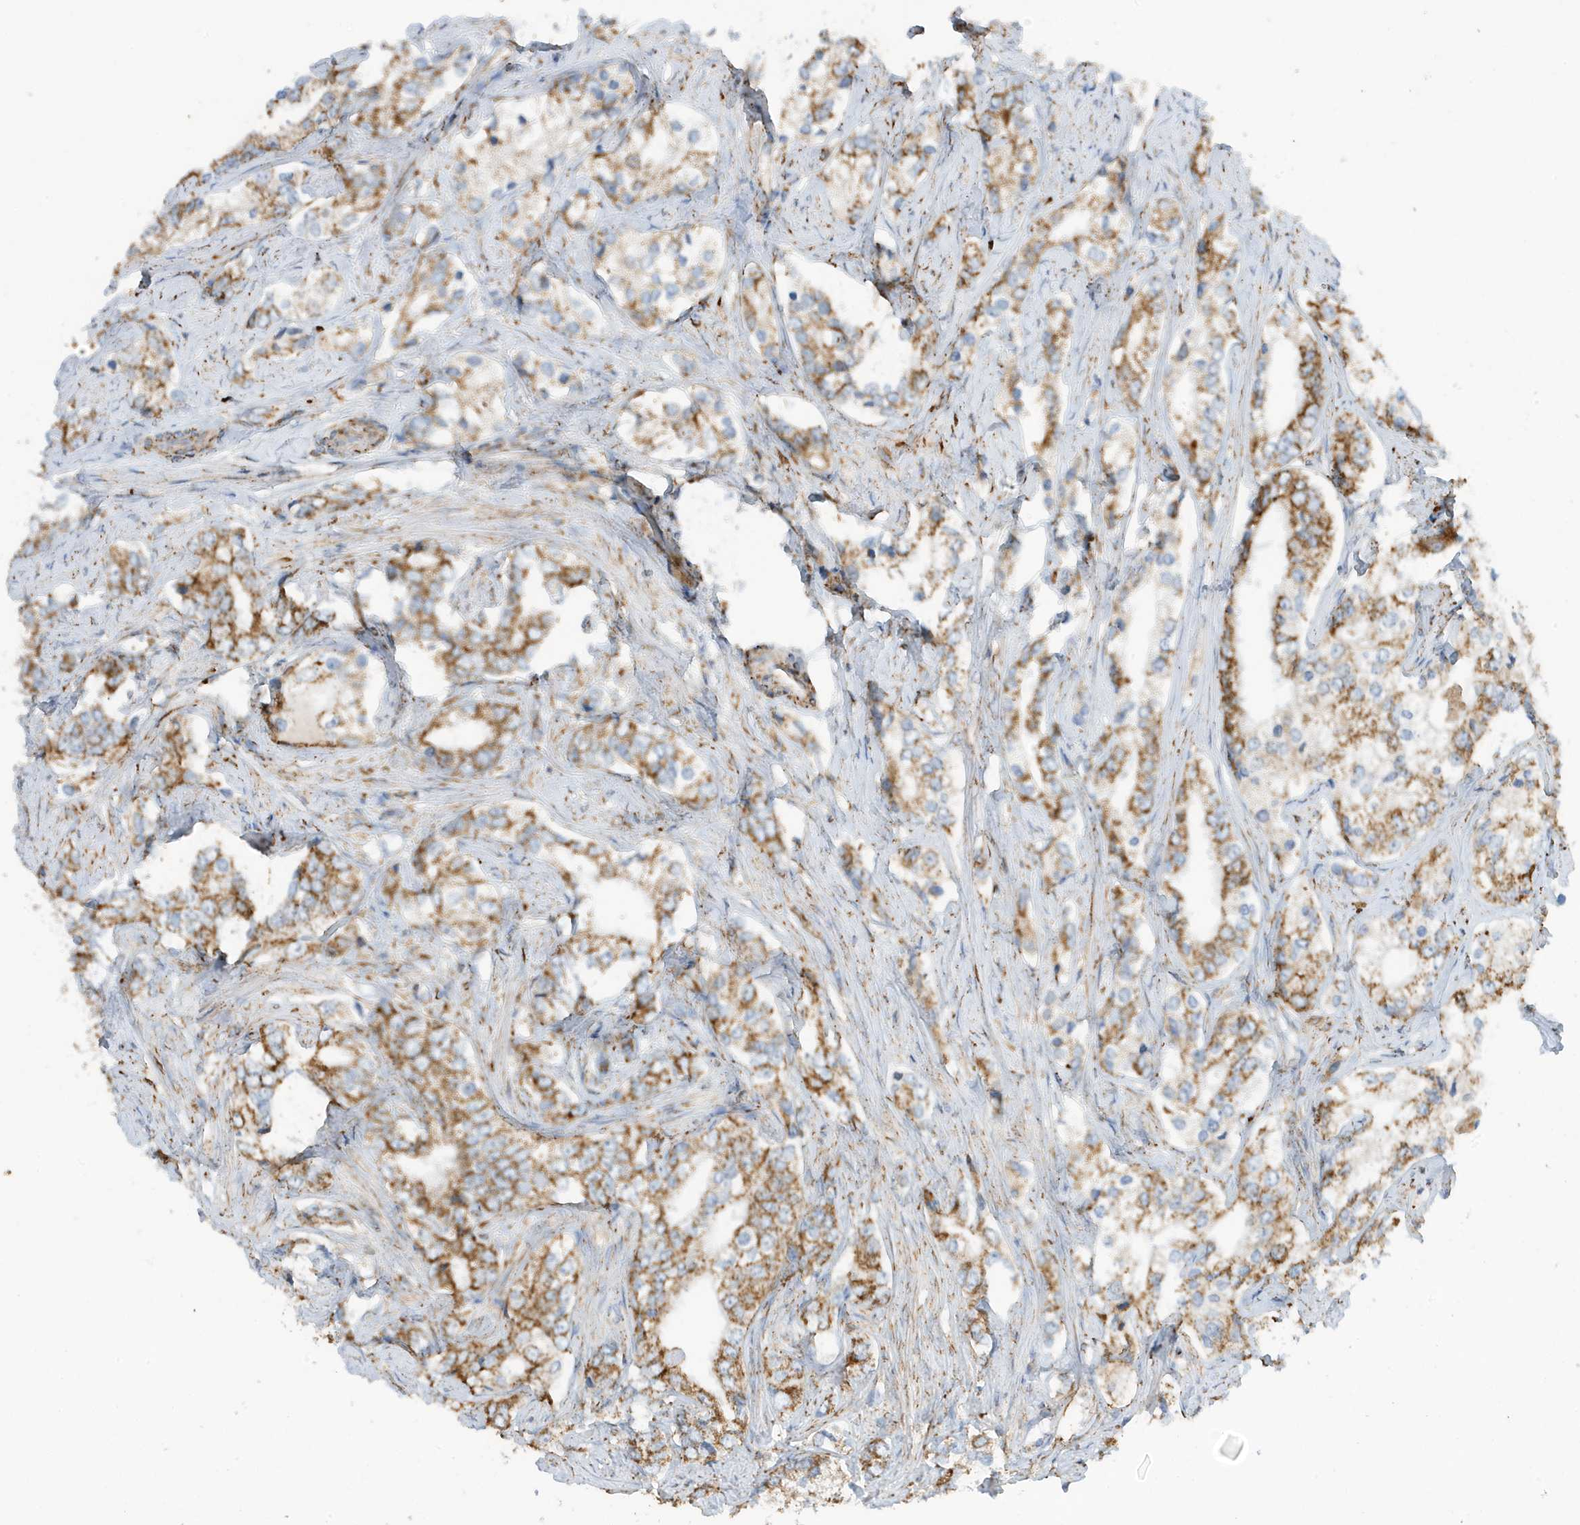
{"staining": {"intensity": "moderate", "quantity": ">75%", "location": "cytoplasmic/membranous"}, "tissue": "prostate cancer", "cell_type": "Tumor cells", "image_type": "cancer", "snomed": [{"axis": "morphology", "description": "Adenocarcinoma, High grade"}, {"axis": "topography", "description": "Prostate"}], "caption": "A photomicrograph of human high-grade adenocarcinoma (prostate) stained for a protein demonstrates moderate cytoplasmic/membranous brown staining in tumor cells.", "gene": "ATP5ME", "patient": {"sex": "male", "age": 66}}